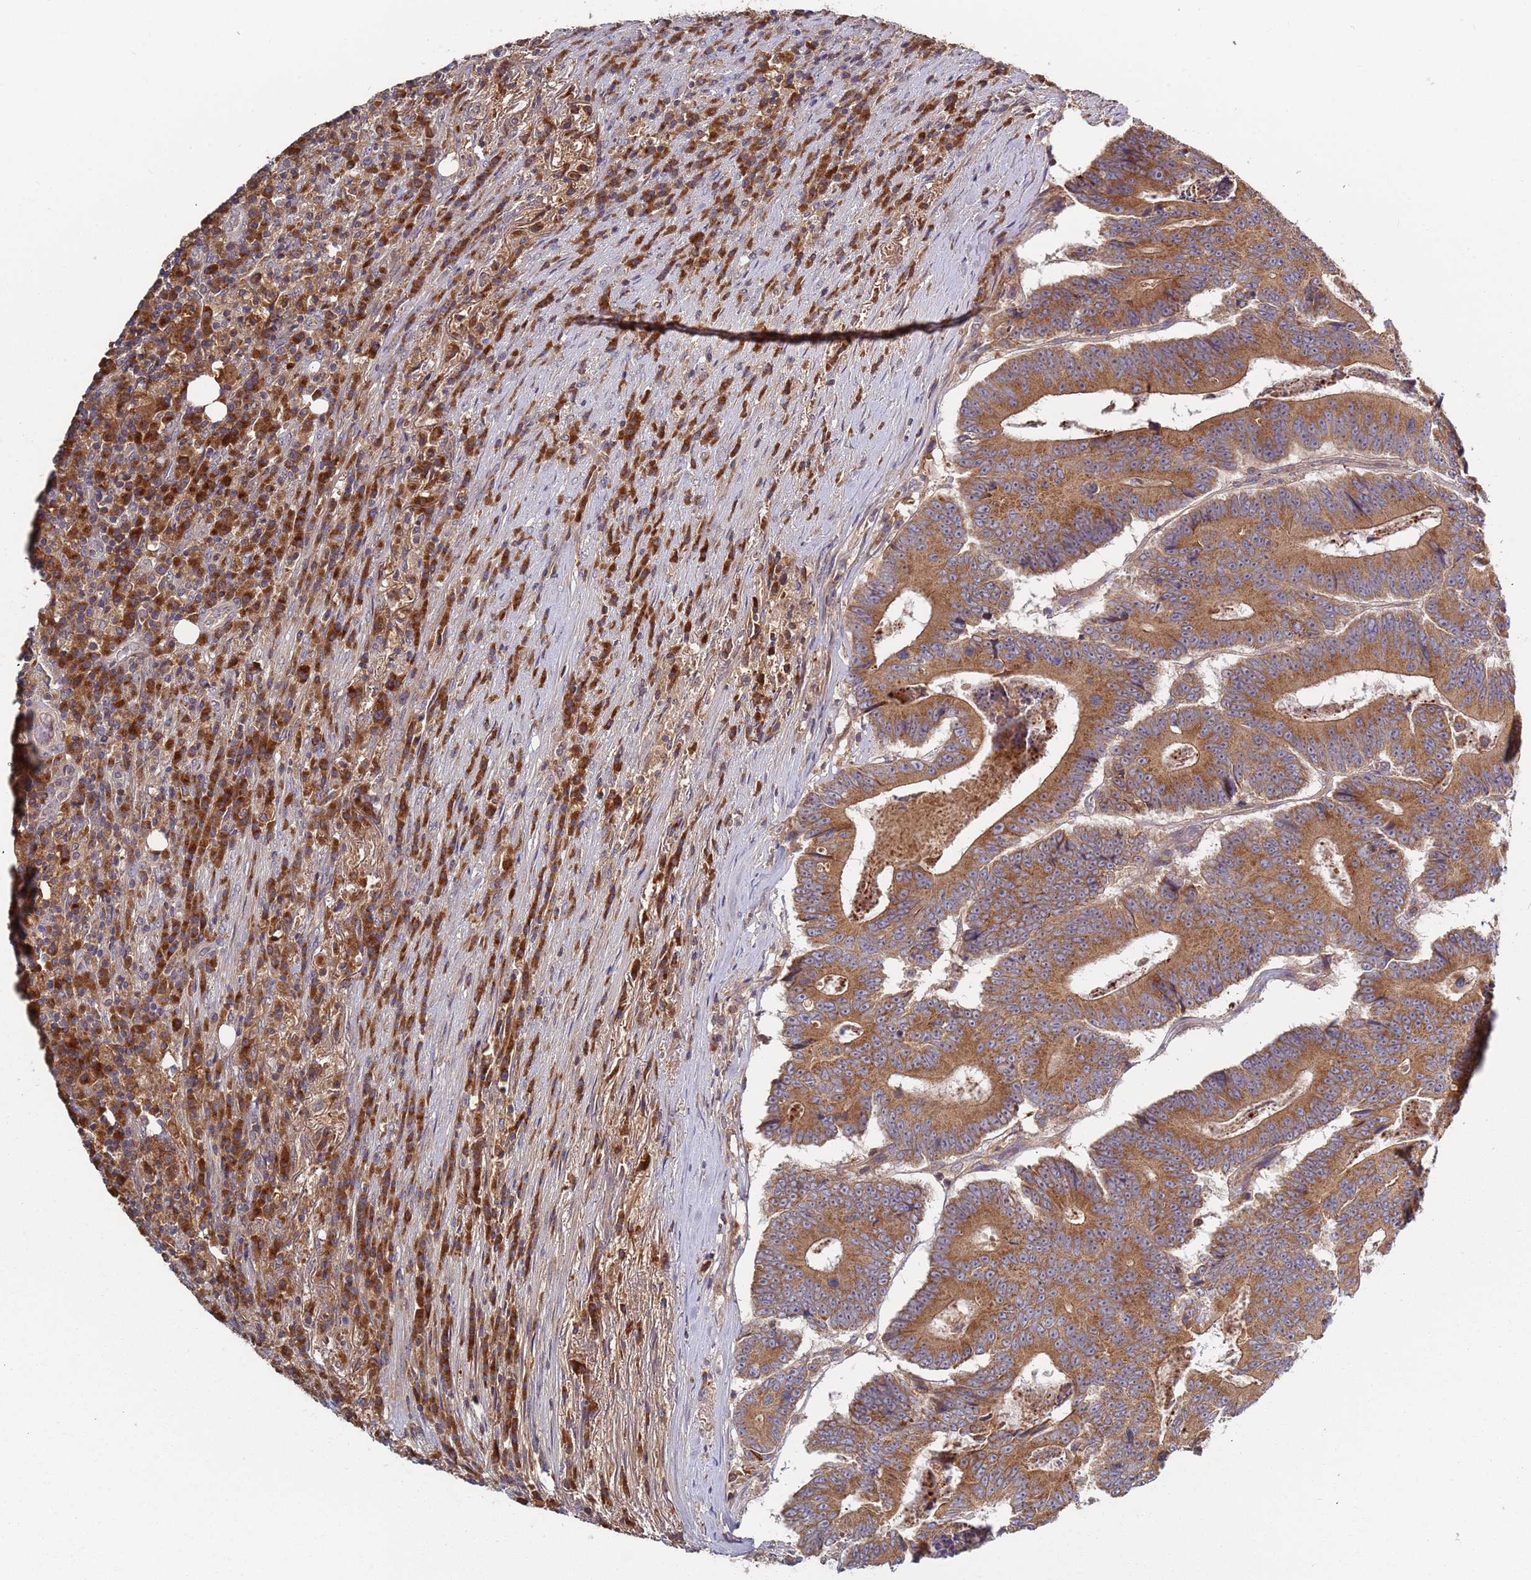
{"staining": {"intensity": "moderate", "quantity": ">75%", "location": "cytoplasmic/membranous"}, "tissue": "colorectal cancer", "cell_type": "Tumor cells", "image_type": "cancer", "snomed": [{"axis": "morphology", "description": "Adenocarcinoma, NOS"}, {"axis": "topography", "description": "Colon"}], "caption": "Colorectal cancer was stained to show a protein in brown. There is medium levels of moderate cytoplasmic/membranous positivity in about >75% of tumor cells.", "gene": "OR5A2", "patient": {"sex": "male", "age": 83}}